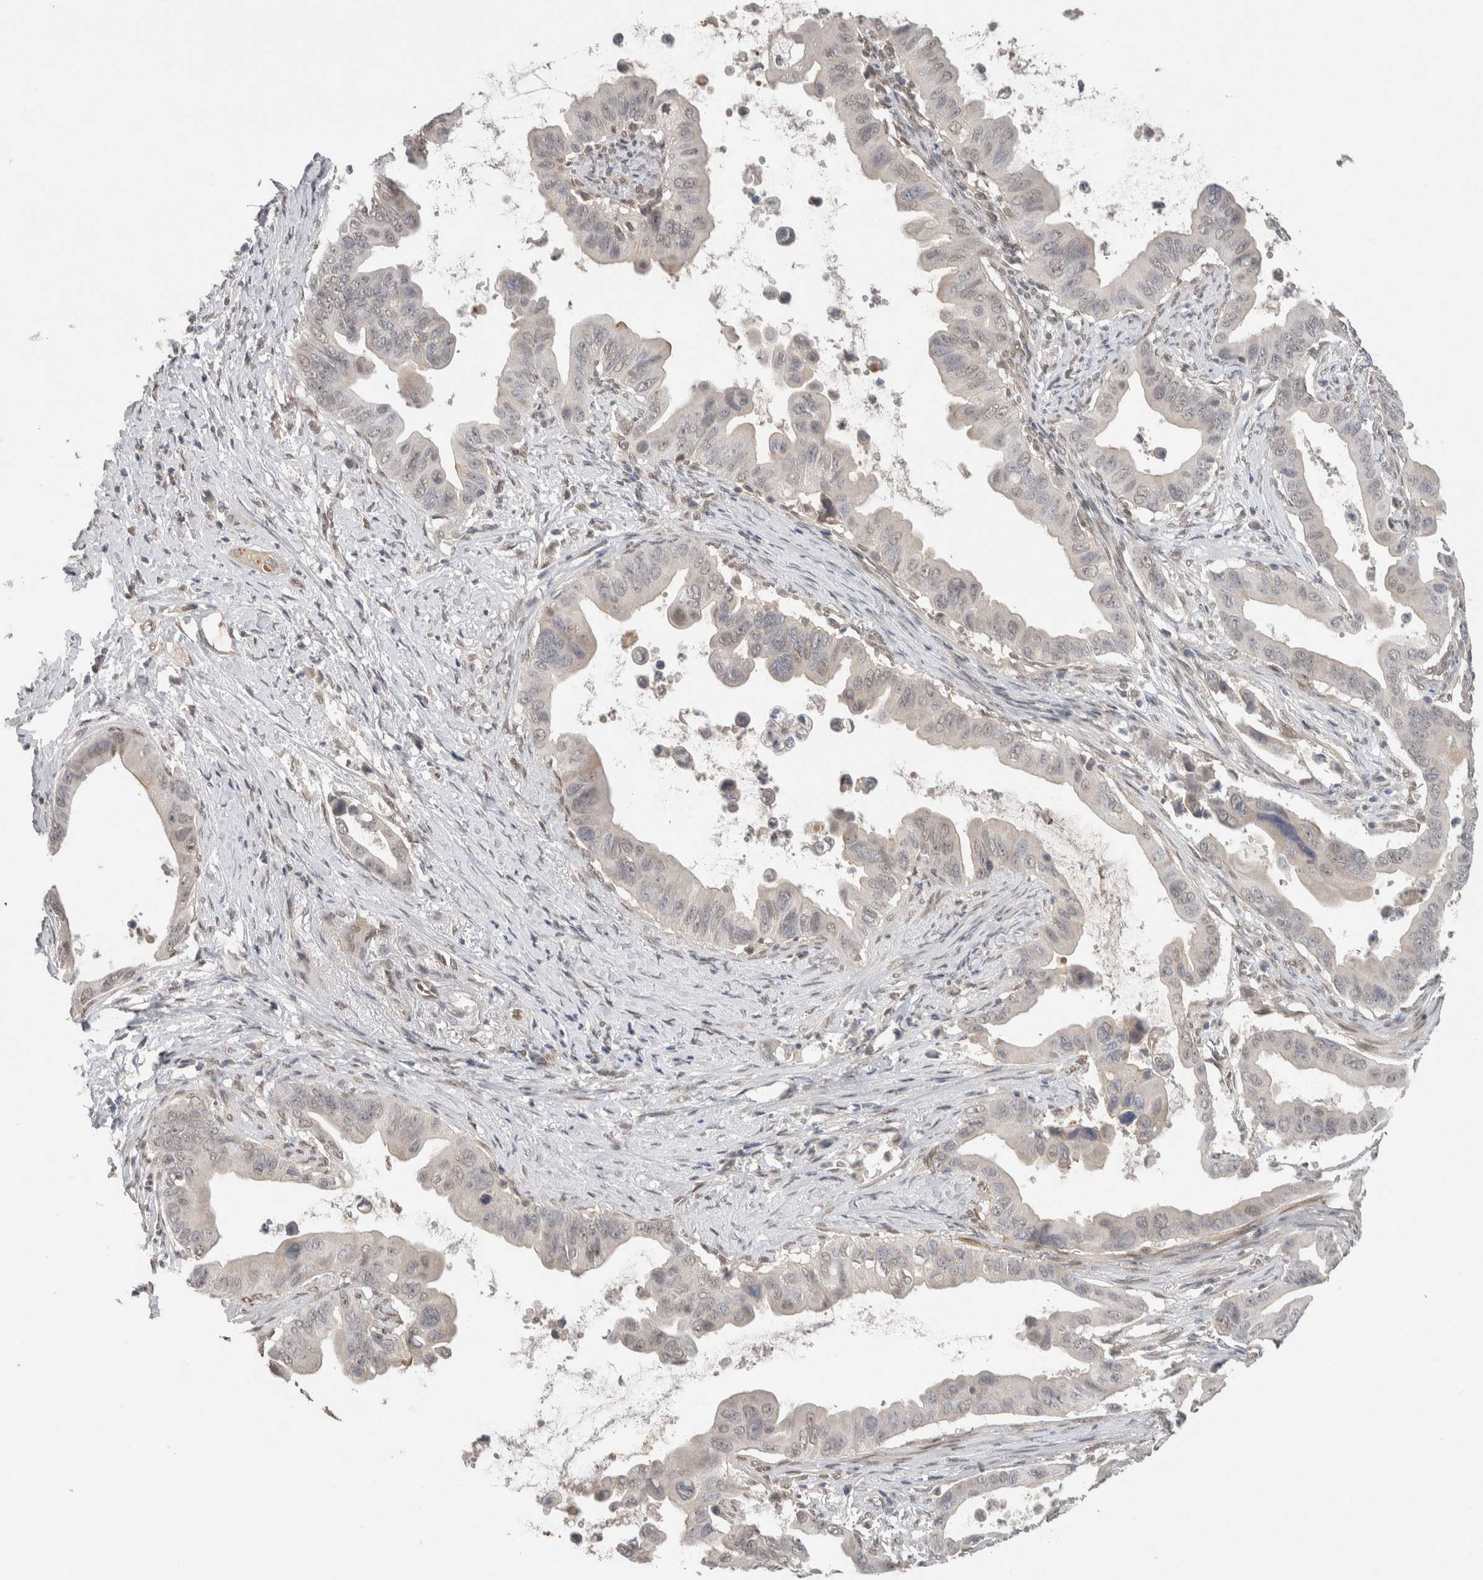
{"staining": {"intensity": "weak", "quantity": "<25%", "location": "cytoplasmic/membranous"}, "tissue": "pancreatic cancer", "cell_type": "Tumor cells", "image_type": "cancer", "snomed": [{"axis": "morphology", "description": "Adenocarcinoma, NOS"}, {"axis": "topography", "description": "Pancreas"}], "caption": "Pancreatic adenocarcinoma stained for a protein using immunohistochemistry (IHC) demonstrates no positivity tumor cells.", "gene": "CYSRT1", "patient": {"sex": "female", "age": 72}}